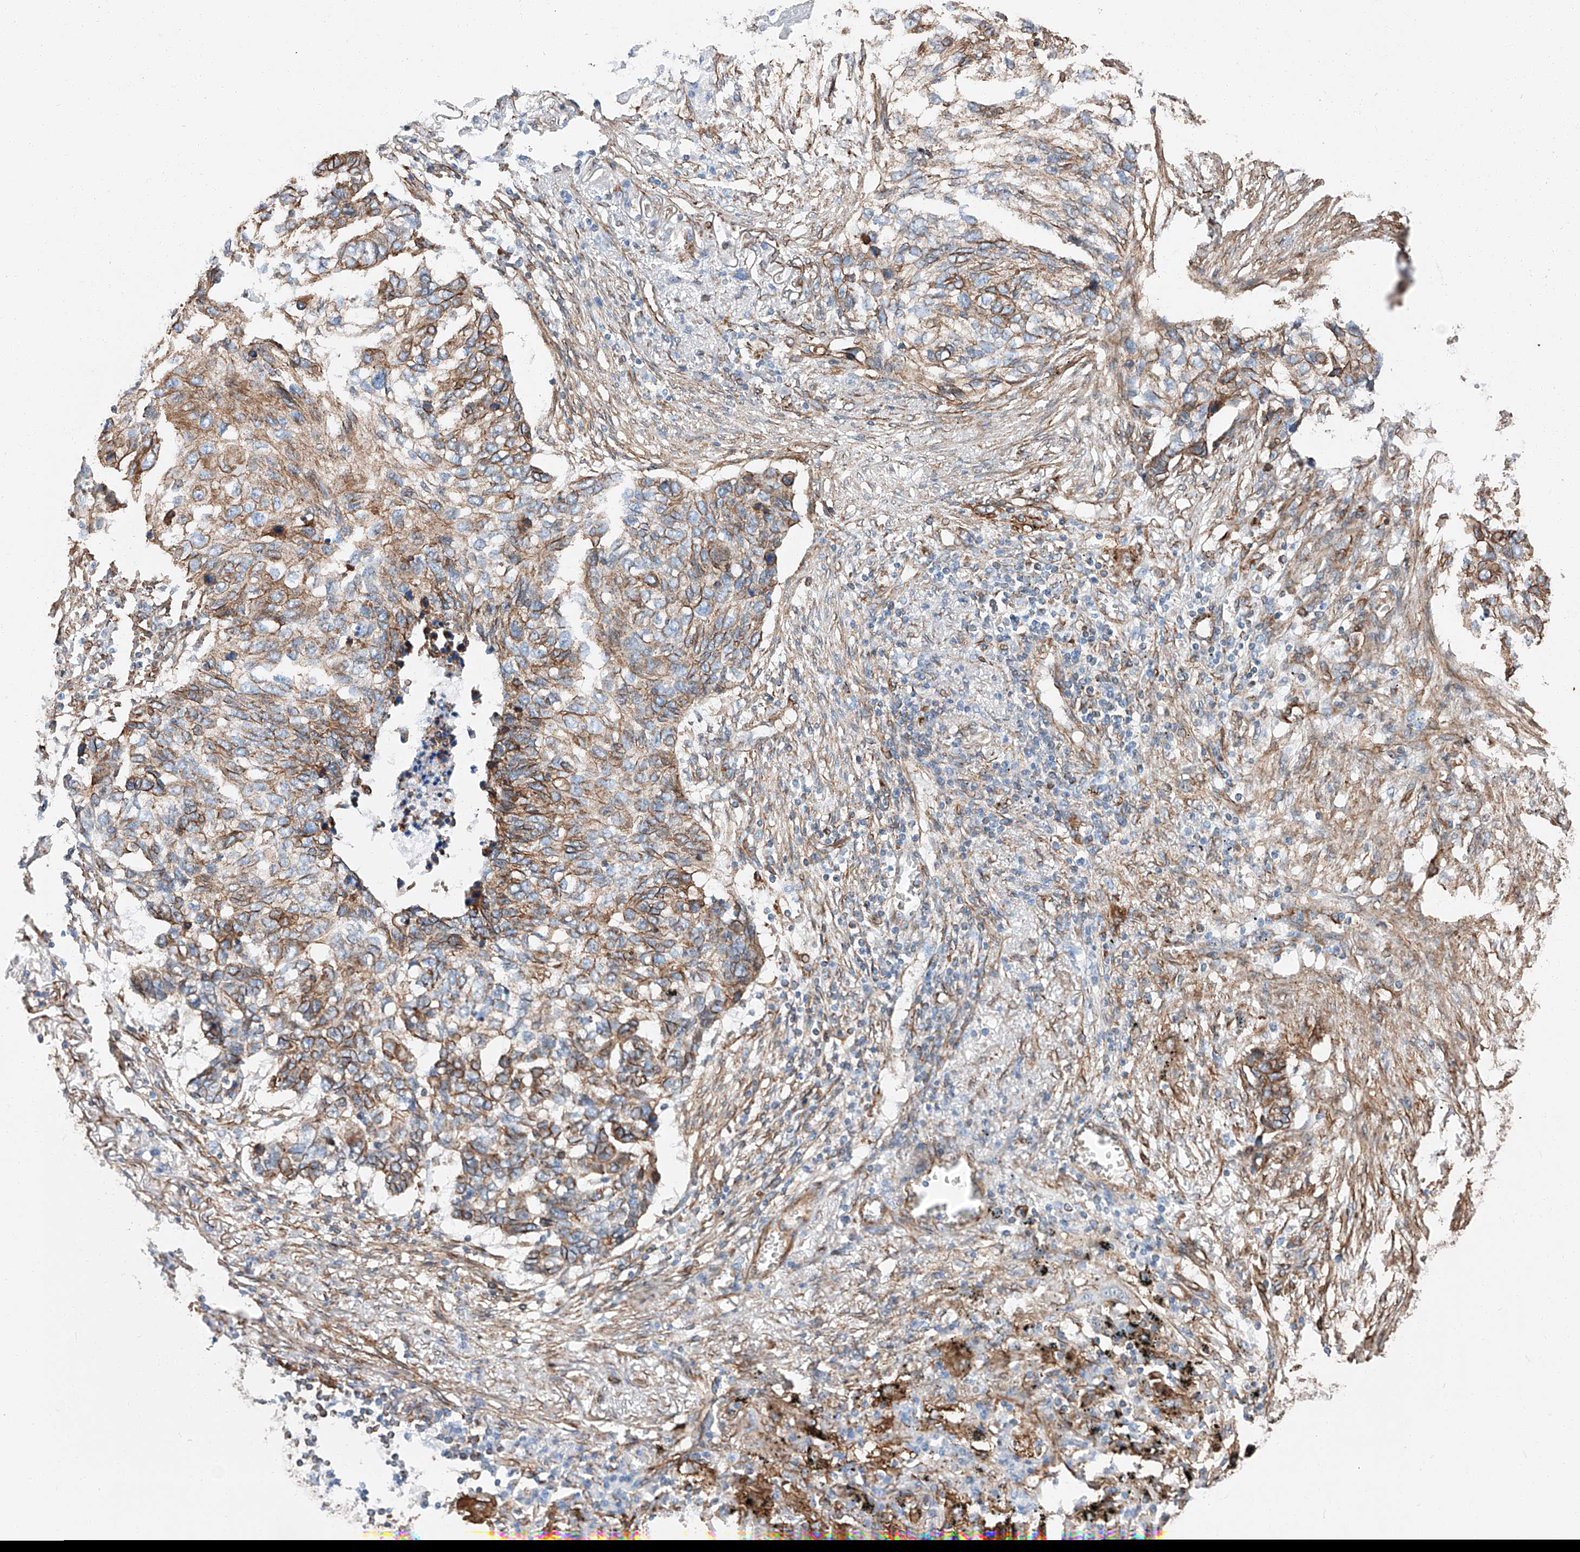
{"staining": {"intensity": "moderate", "quantity": ">75%", "location": "cytoplasmic/membranous"}, "tissue": "lung cancer", "cell_type": "Tumor cells", "image_type": "cancer", "snomed": [{"axis": "morphology", "description": "Squamous cell carcinoma, NOS"}, {"axis": "topography", "description": "Lung"}], "caption": "Protein analysis of squamous cell carcinoma (lung) tissue displays moderate cytoplasmic/membranous positivity in approximately >75% of tumor cells.", "gene": "ZNF804A", "patient": {"sex": "female", "age": 63}}